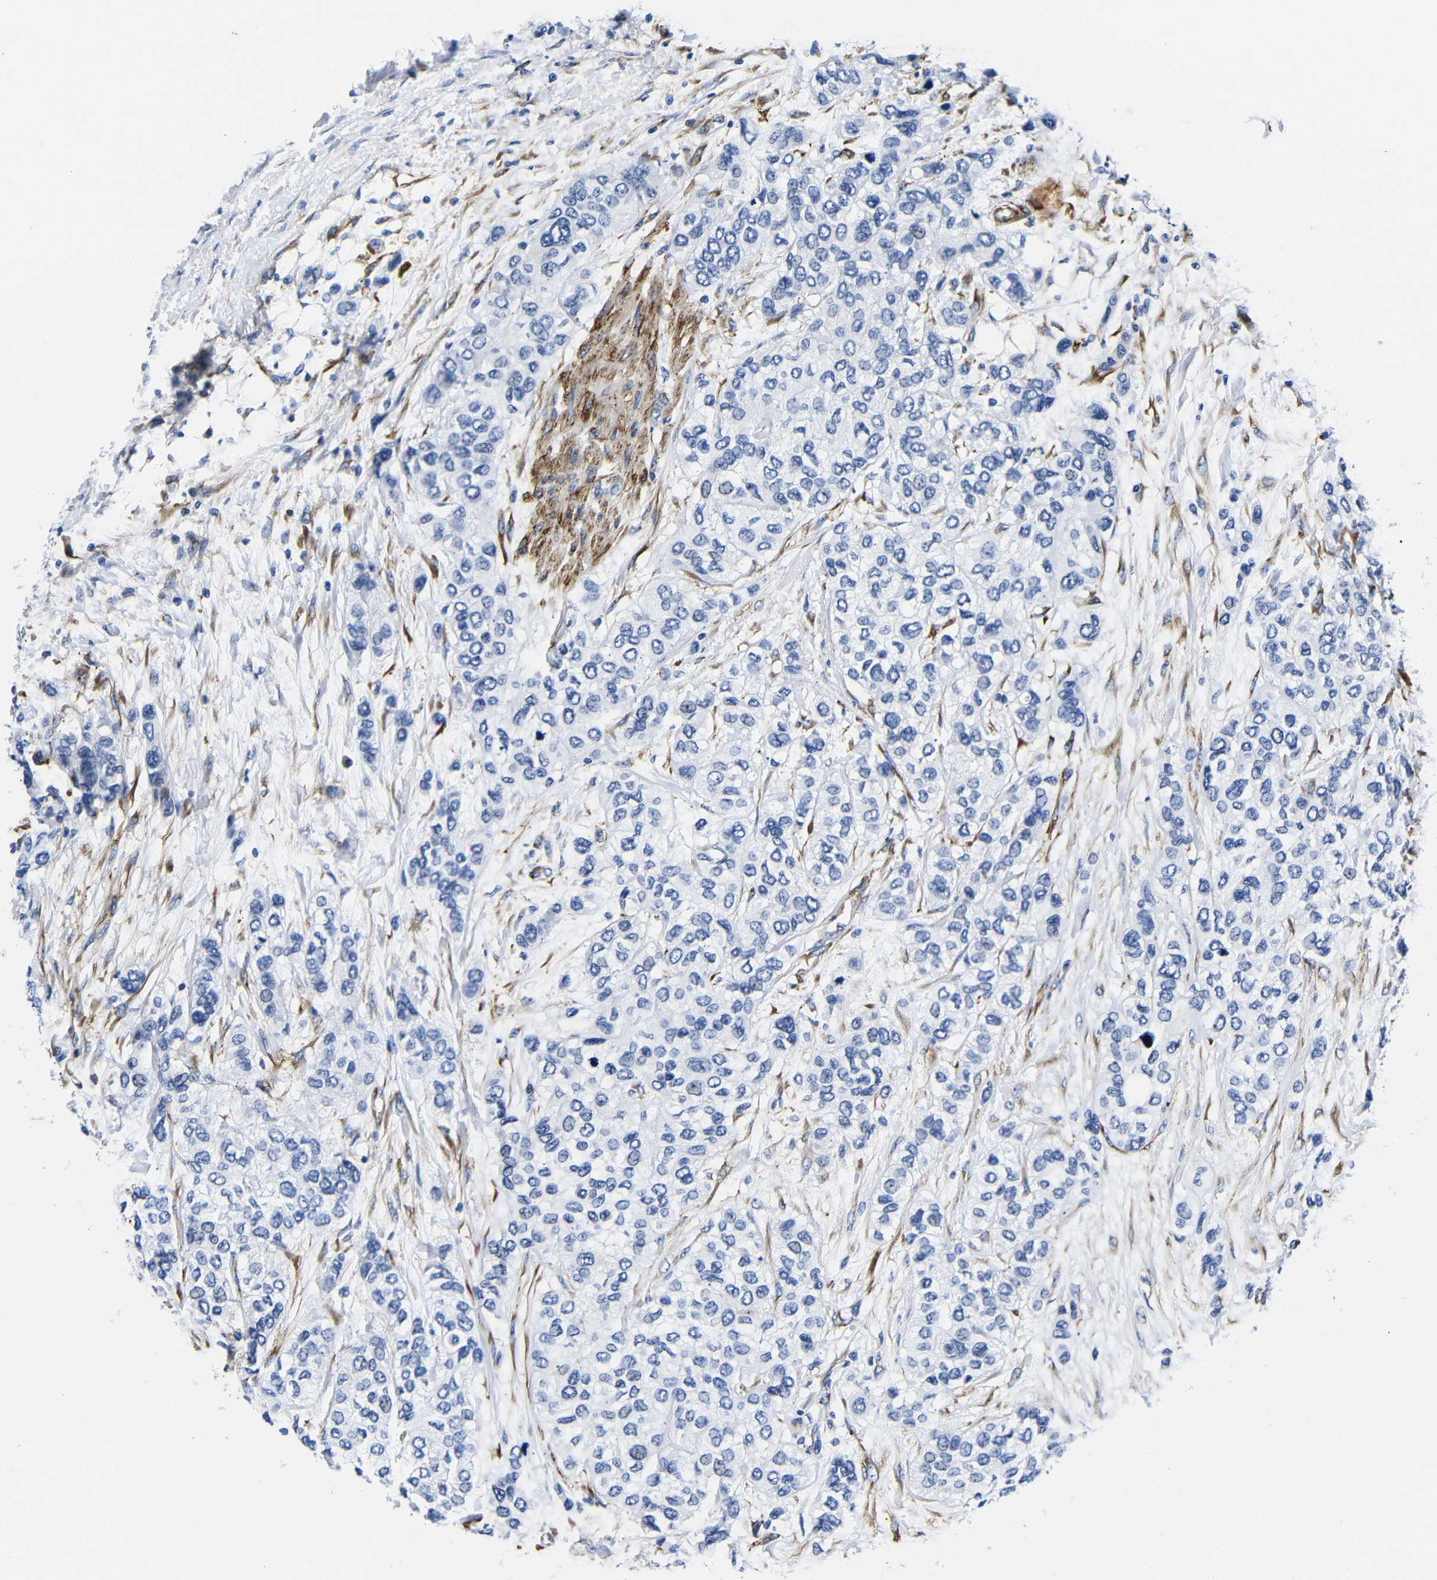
{"staining": {"intensity": "negative", "quantity": "none", "location": "none"}, "tissue": "urothelial cancer", "cell_type": "Tumor cells", "image_type": "cancer", "snomed": [{"axis": "morphology", "description": "Urothelial carcinoma, High grade"}, {"axis": "topography", "description": "Urinary bladder"}], "caption": "Immunohistochemical staining of urothelial cancer shows no significant expression in tumor cells.", "gene": "LRIG1", "patient": {"sex": "female", "age": 56}}